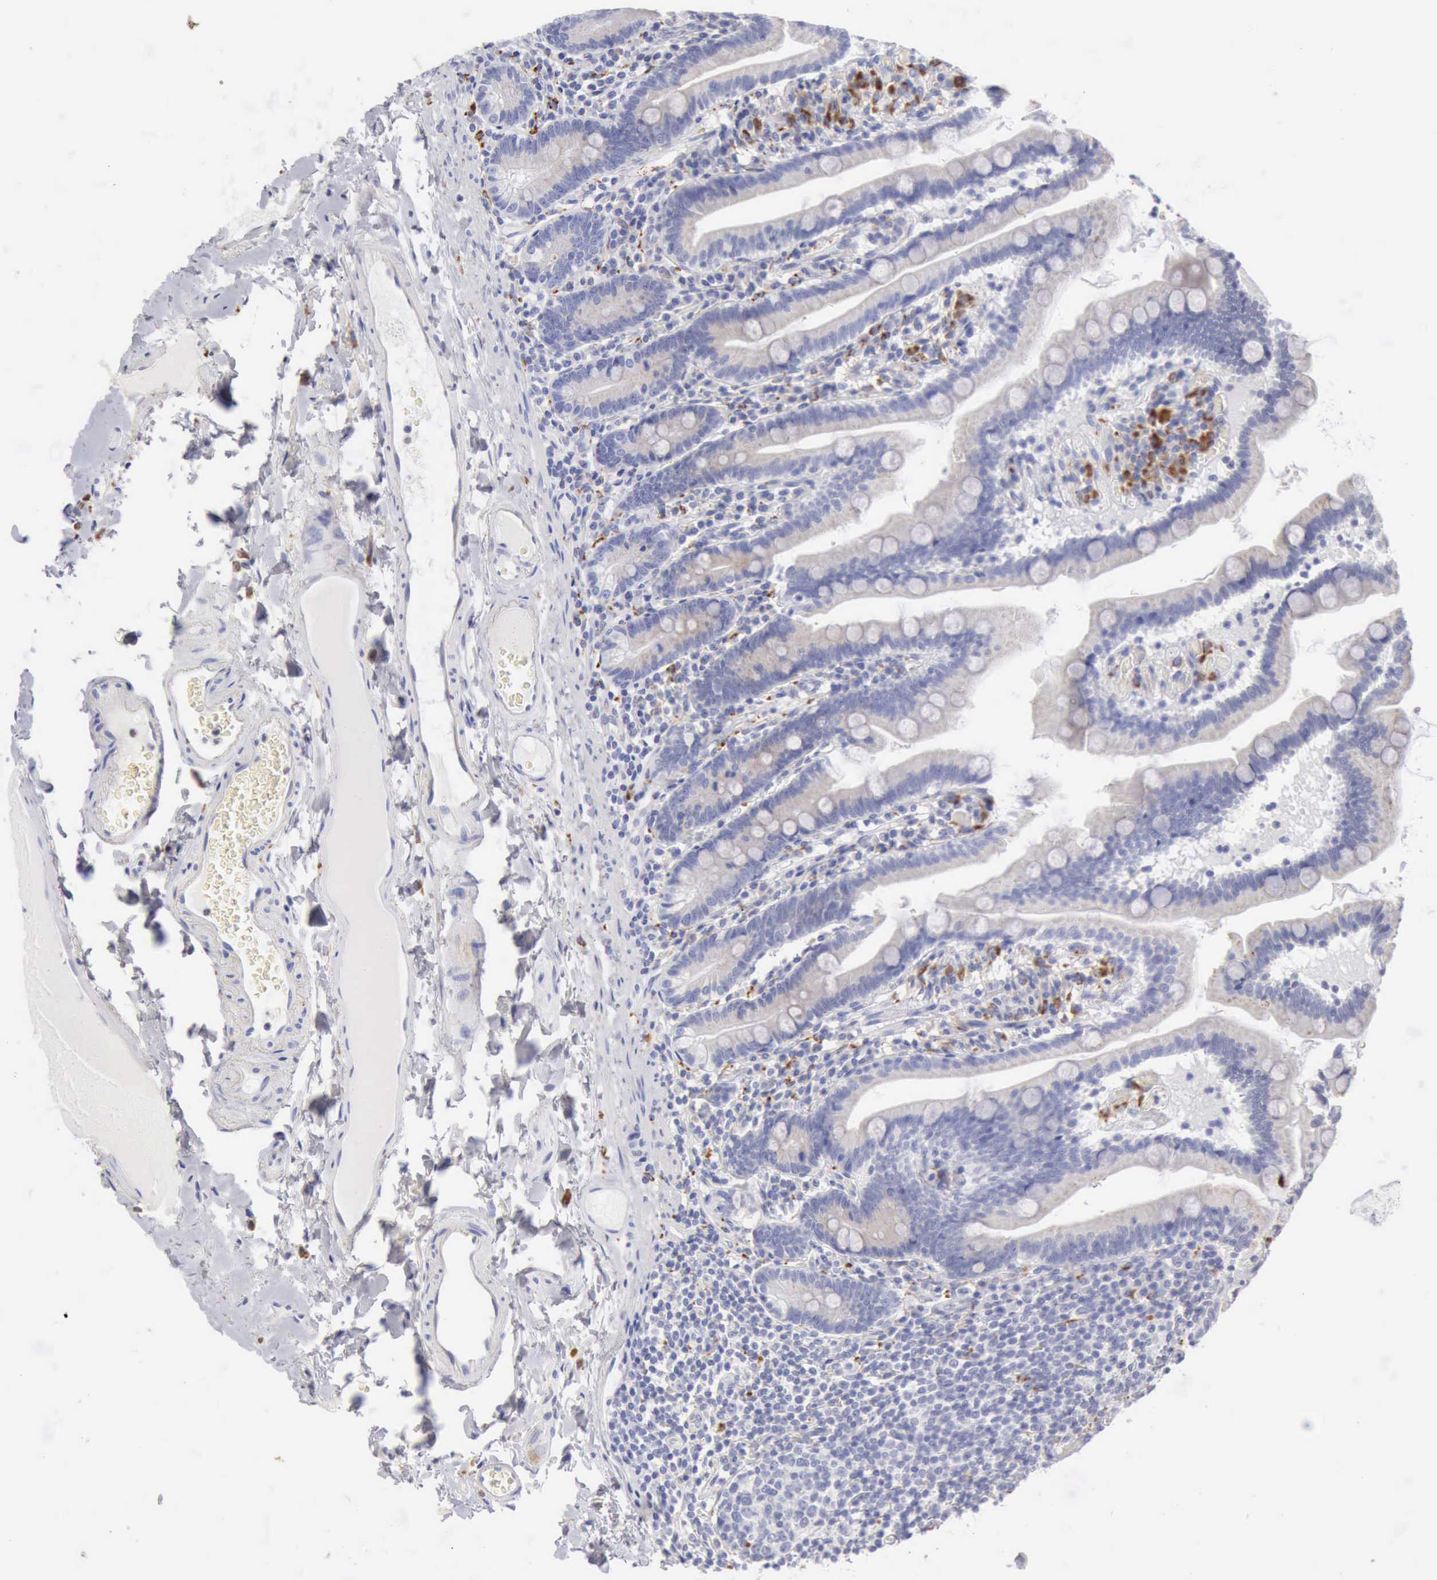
{"staining": {"intensity": "weak", "quantity": "25%-75%", "location": "cytoplasmic/membranous"}, "tissue": "duodenum", "cell_type": "Glandular cells", "image_type": "normal", "snomed": [{"axis": "morphology", "description": "Normal tissue, NOS"}, {"axis": "topography", "description": "Duodenum"}], "caption": "The histopathology image exhibits staining of unremarkable duodenum, revealing weak cytoplasmic/membranous protein expression (brown color) within glandular cells.", "gene": "CTSS", "patient": {"sex": "female", "age": 75}}